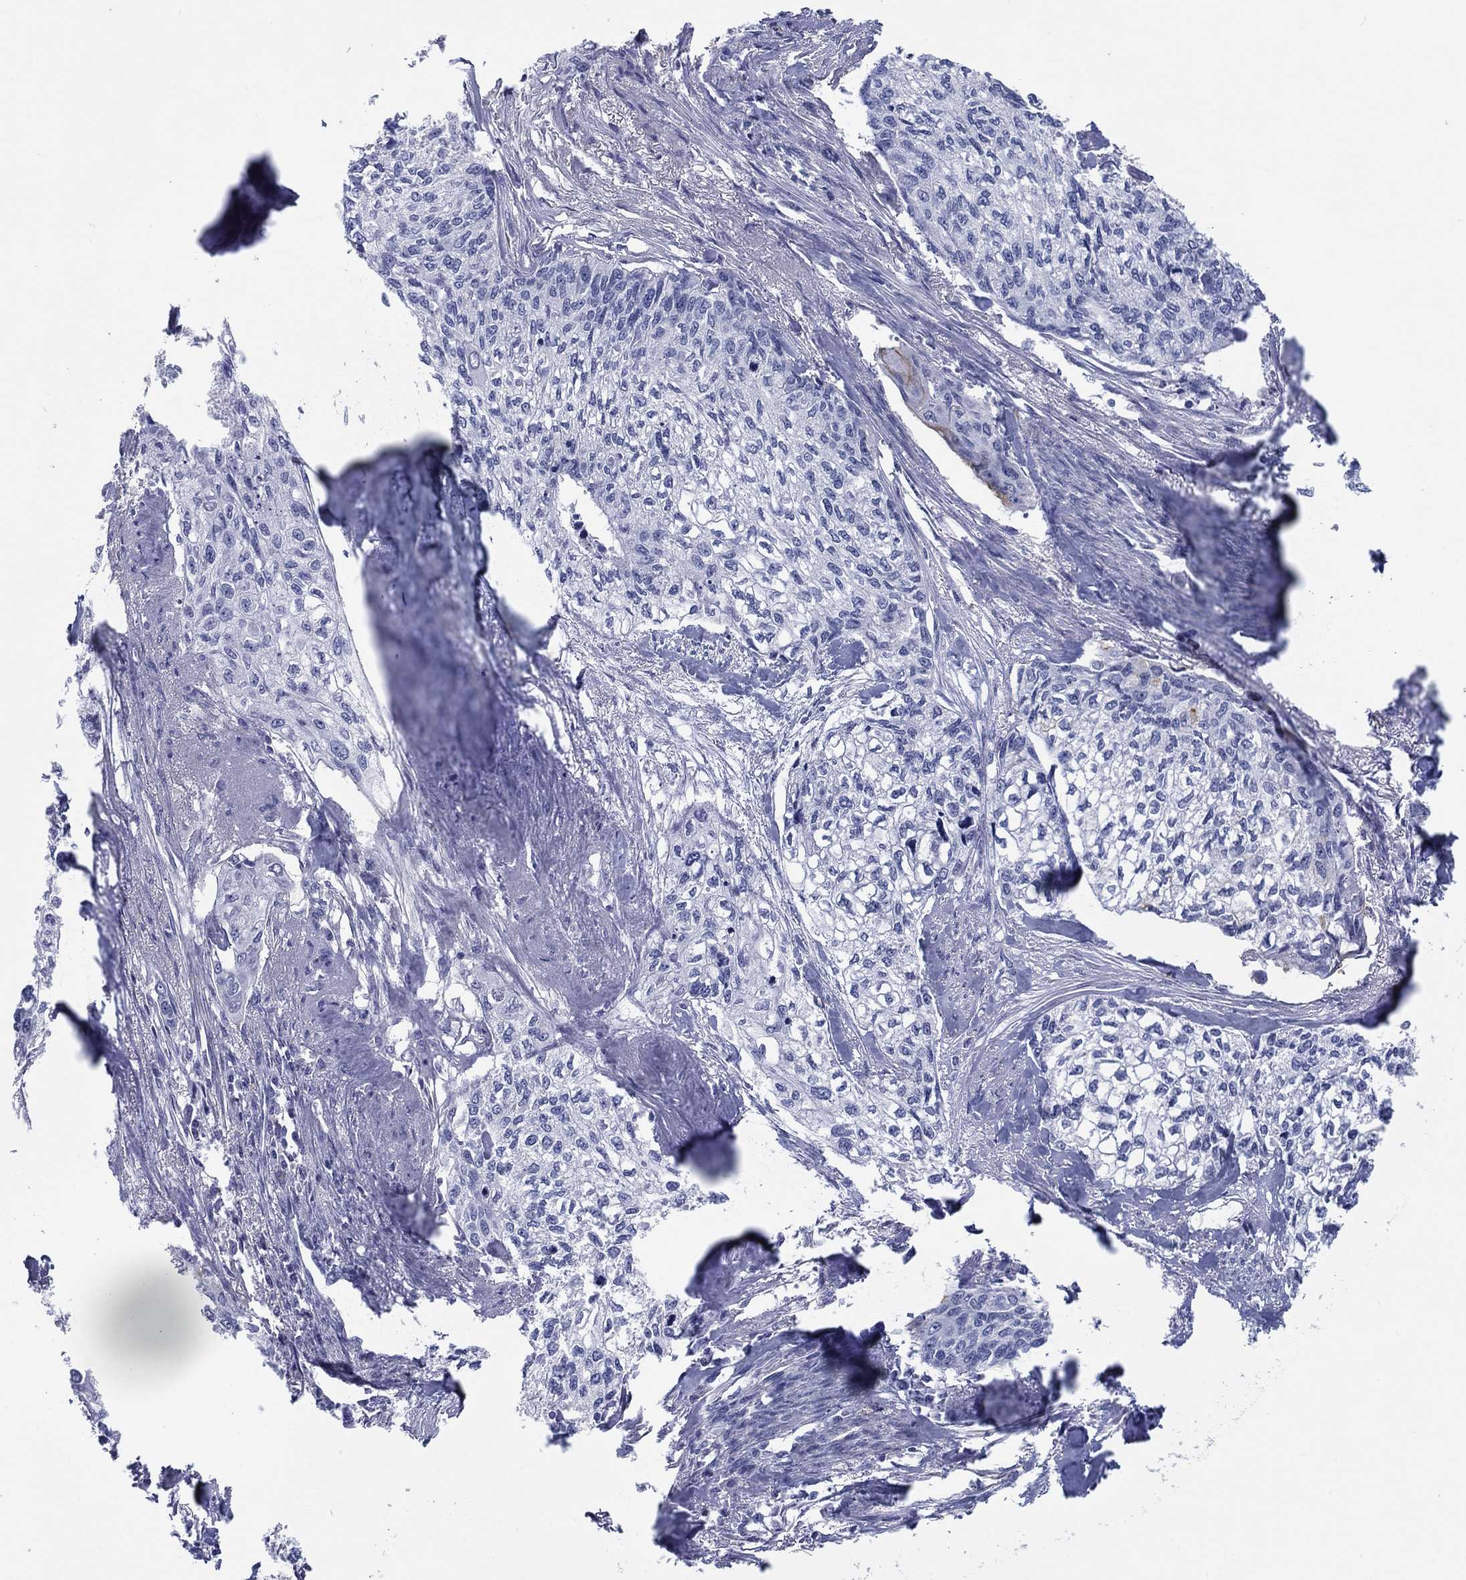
{"staining": {"intensity": "negative", "quantity": "none", "location": "none"}, "tissue": "cervical cancer", "cell_type": "Tumor cells", "image_type": "cancer", "snomed": [{"axis": "morphology", "description": "Squamous cell carcinoma, NOS"}, {"axis": "topography", "description": "Cervix"}], "caption": "This micrograph is of squamous cell carcinoma (cervical) stained with immunohistochemistry (IHC) to label a protein in brown with the nuclei are counter-stained blue. There is no staining in tumor cells.", "gene": "FER1L6", "patient": {"sex": "female", "age": 58}}